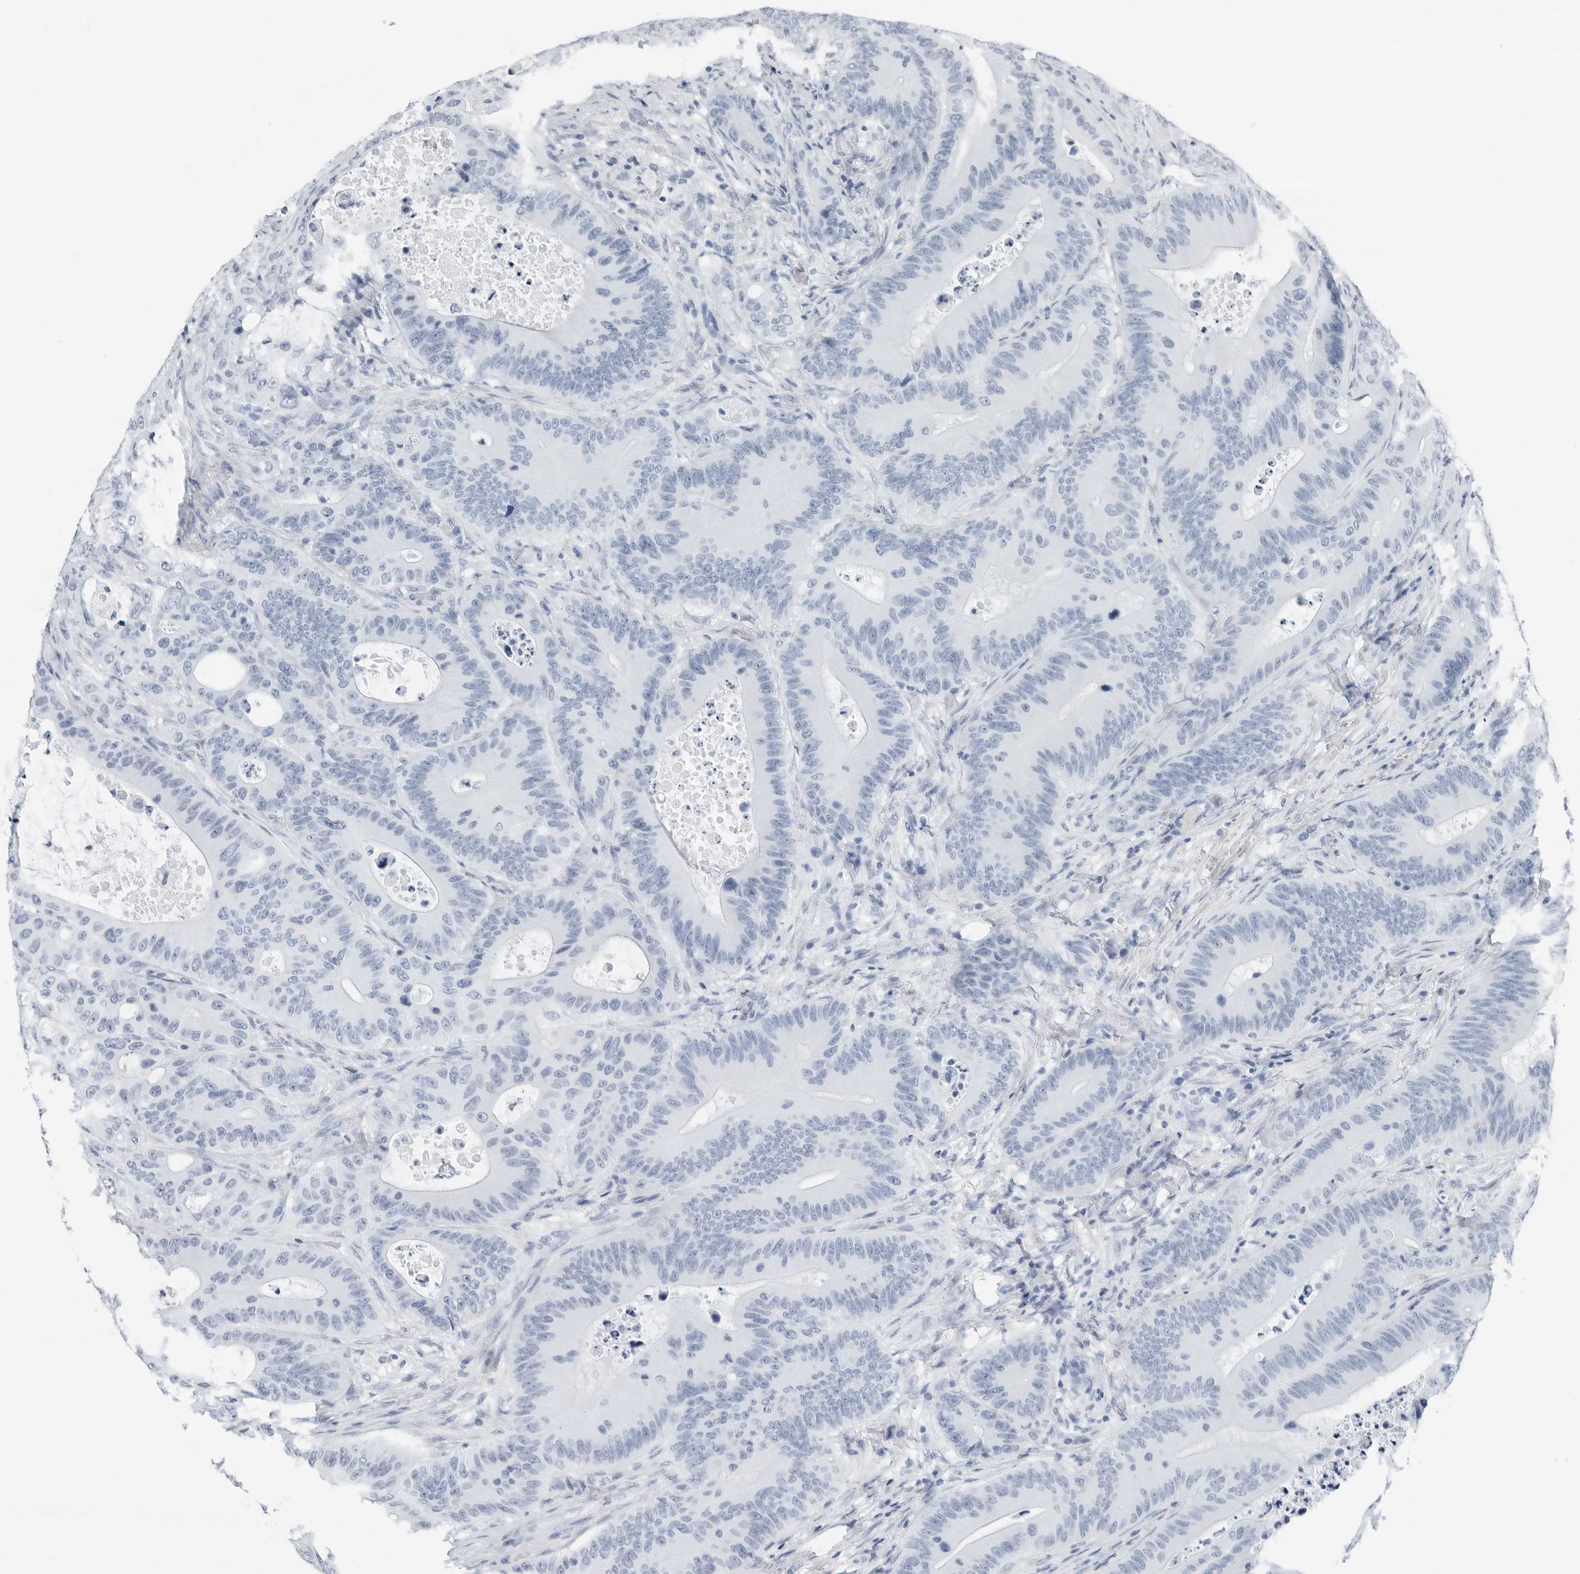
{"staining": {"intensity": "negative", "quantity": "none", "location": "none"}, "tissue": "colorectal cancer", "cell_type": "Tumor cells", "image_type": "cancer", "snomed": [{"axis": "morphology", "description": "Adenocarcinoma, NOS"}, {"axis": "topography", "description": "Colon"}], "caption": "Adenocarcinoma (colorectal) was stained to show a protein in brown. There is no significant staining in tumor cells.", "gene": "SLPI", "patient": {"sex": "male", "age": 83}}